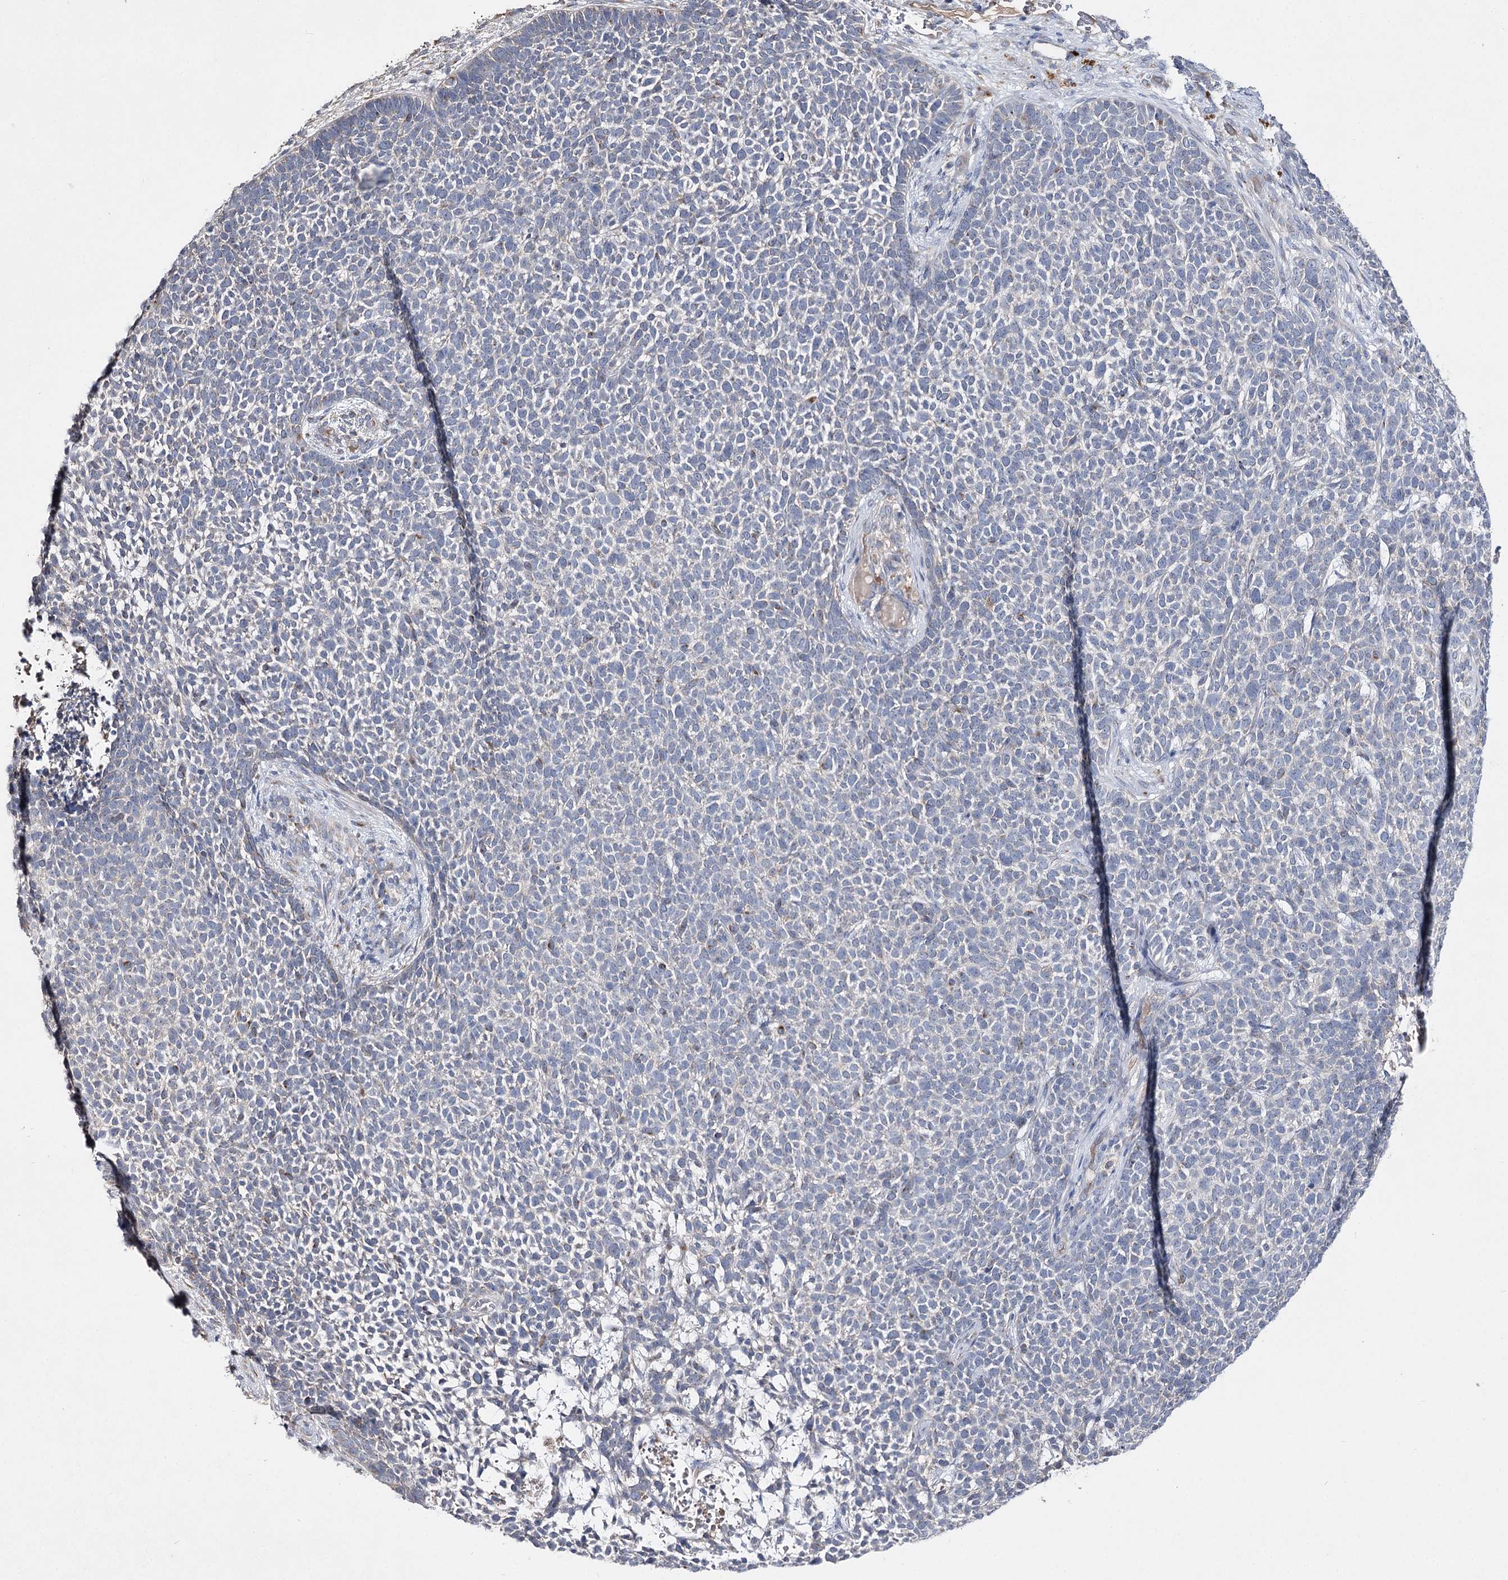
{"staining": {"intensity": "negative", "quantity": "none", "location": "none"}, "tissue": "skin cancer", "cell_type": "Tumor cells", "image_type": "cancer", "snomed": [{"axis": "morphology", "description": "Basal cell carcinoma"}, {"axis": "topography", "description": "Skin"}], "caption": "Protein analysis of basal cell carcinoma (skin) displays no significant positivity in tumor cells.", "gene": "IL1RAP", "patient": {"sex": "female", "age": 84}}